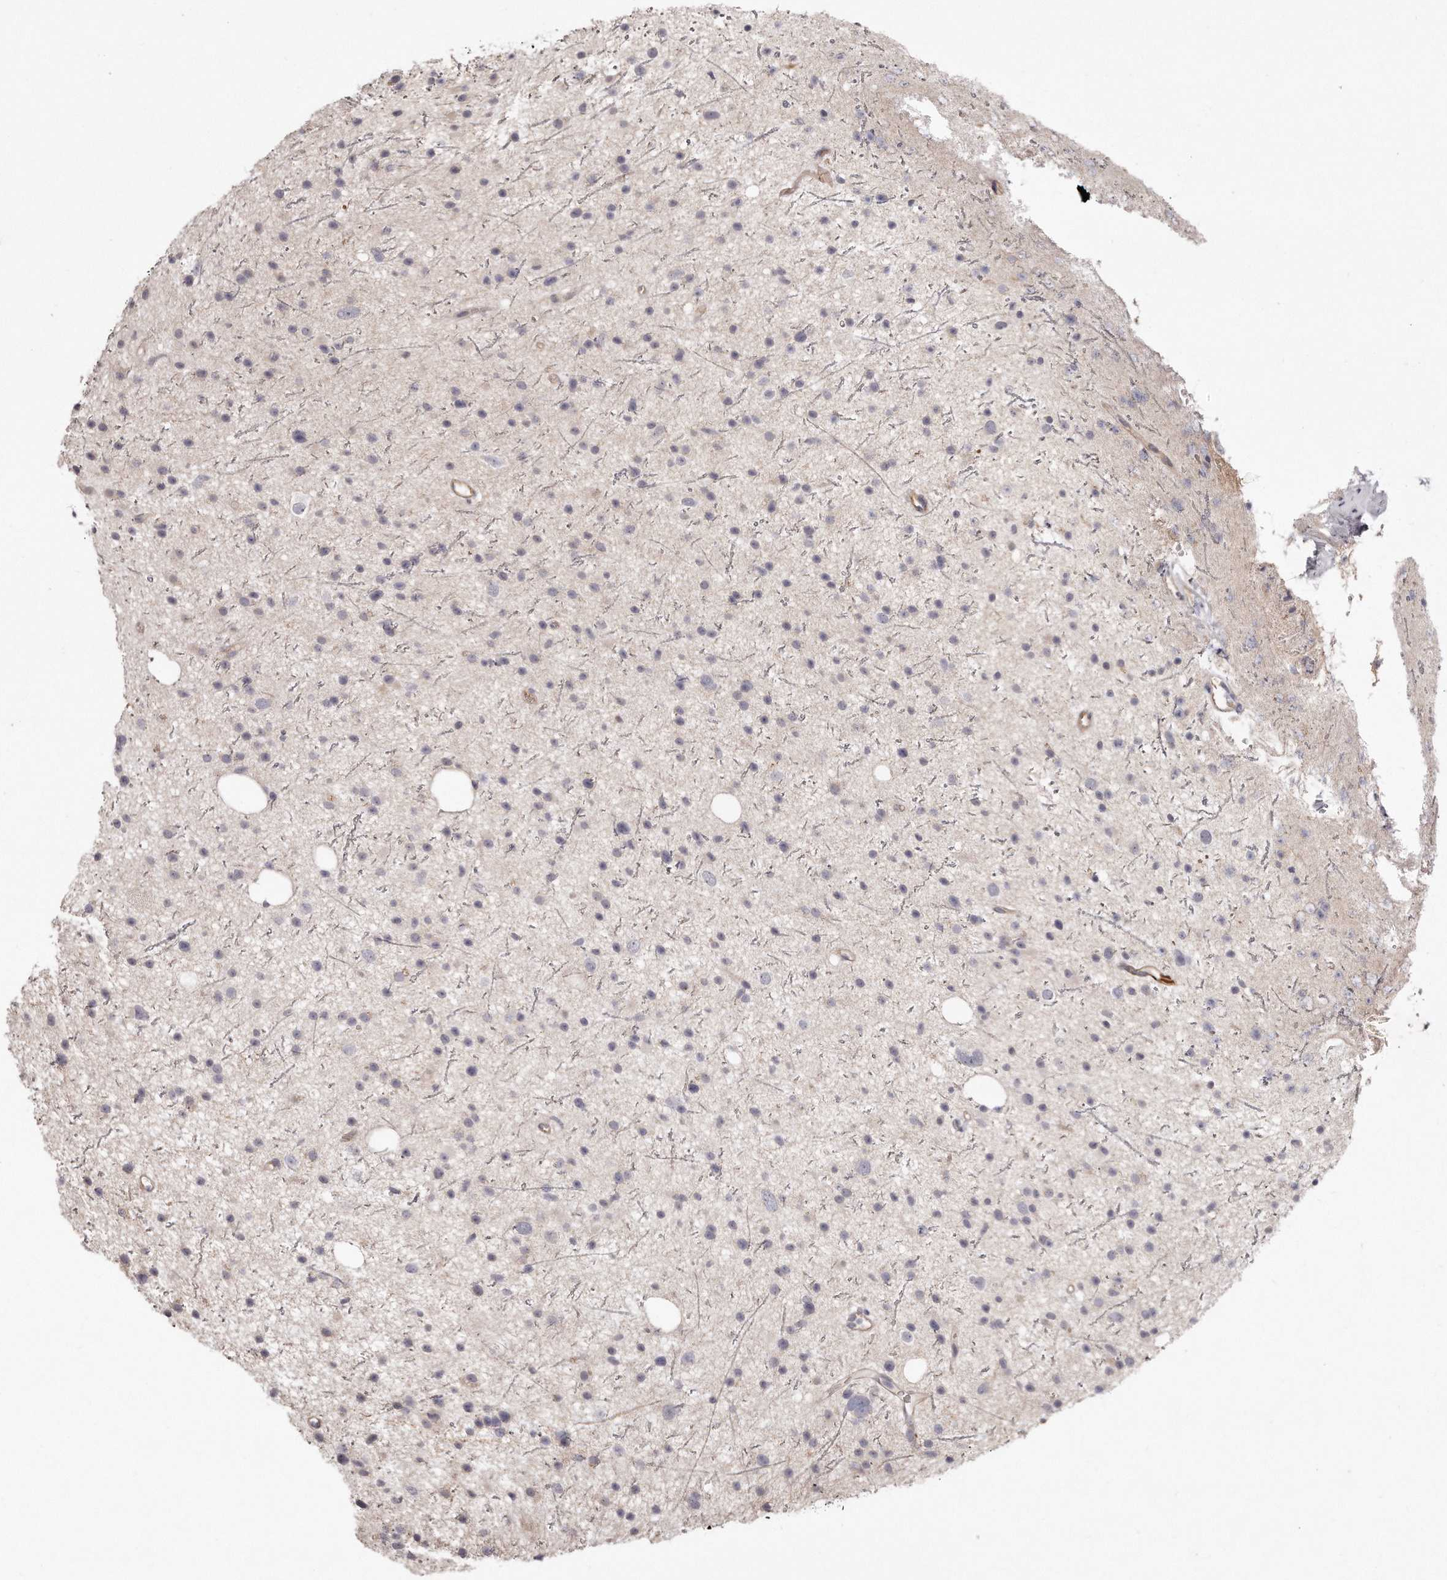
{"staining": {"intensity": "negative", "quantity": "none", "location": "none"}, "tissue": "glioma", "cell_type": "Tumor cells", "image_type": "cancer", "snomed": [{"axis": "morphology", "description": "Glioma, malignant, Low grade"}, {"axis": "topography", "description": "Cerebral cortex"}], "caption": "IHC of glioma exhibits no expression in tumor cells. The staining is performed using DAB (3,3'-diaminobenzidine) brown chromogen with nuclei counter-stained in using hematoxylin.", "gene": "TTLL4", "patient": {"sex": "female", "age": 39}}